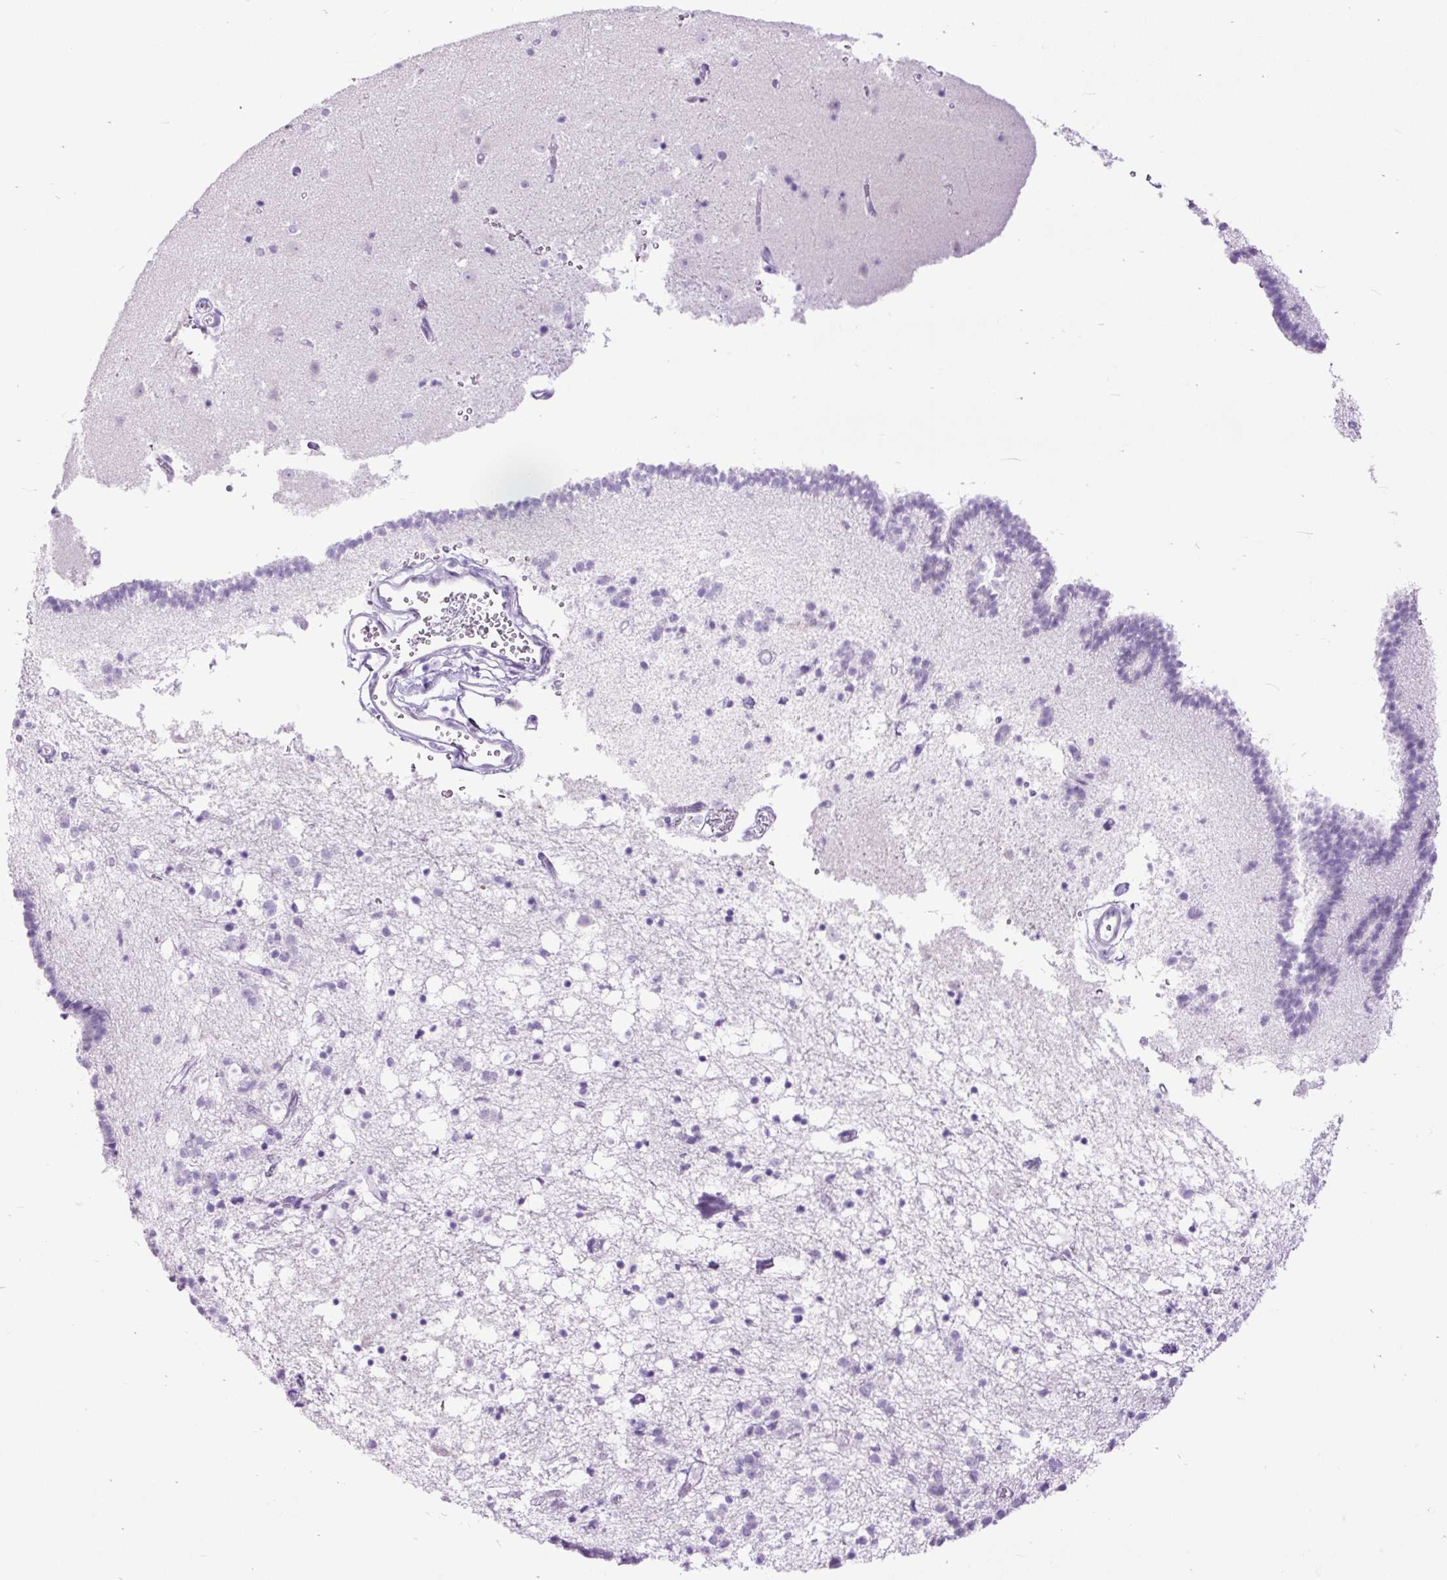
{"staining": {"intensity": "negative", "quantity": "none", "location": "none"}, "tissue": "caudate", "cell_type": "Glial cells", "image_type": "normal", "snomed": [{"axis": "morphology", "description": "Normal tissue, NOS"}, {"axis": "topography", "description": "Lateral ventricle wall"}], "caption": "Human caudate stained for a protein using immunohistochemistry (IHC) reveals no staining in glial cells.", "gene": "RACGAP1", "patient": {"sex": "male", "age": 58}}